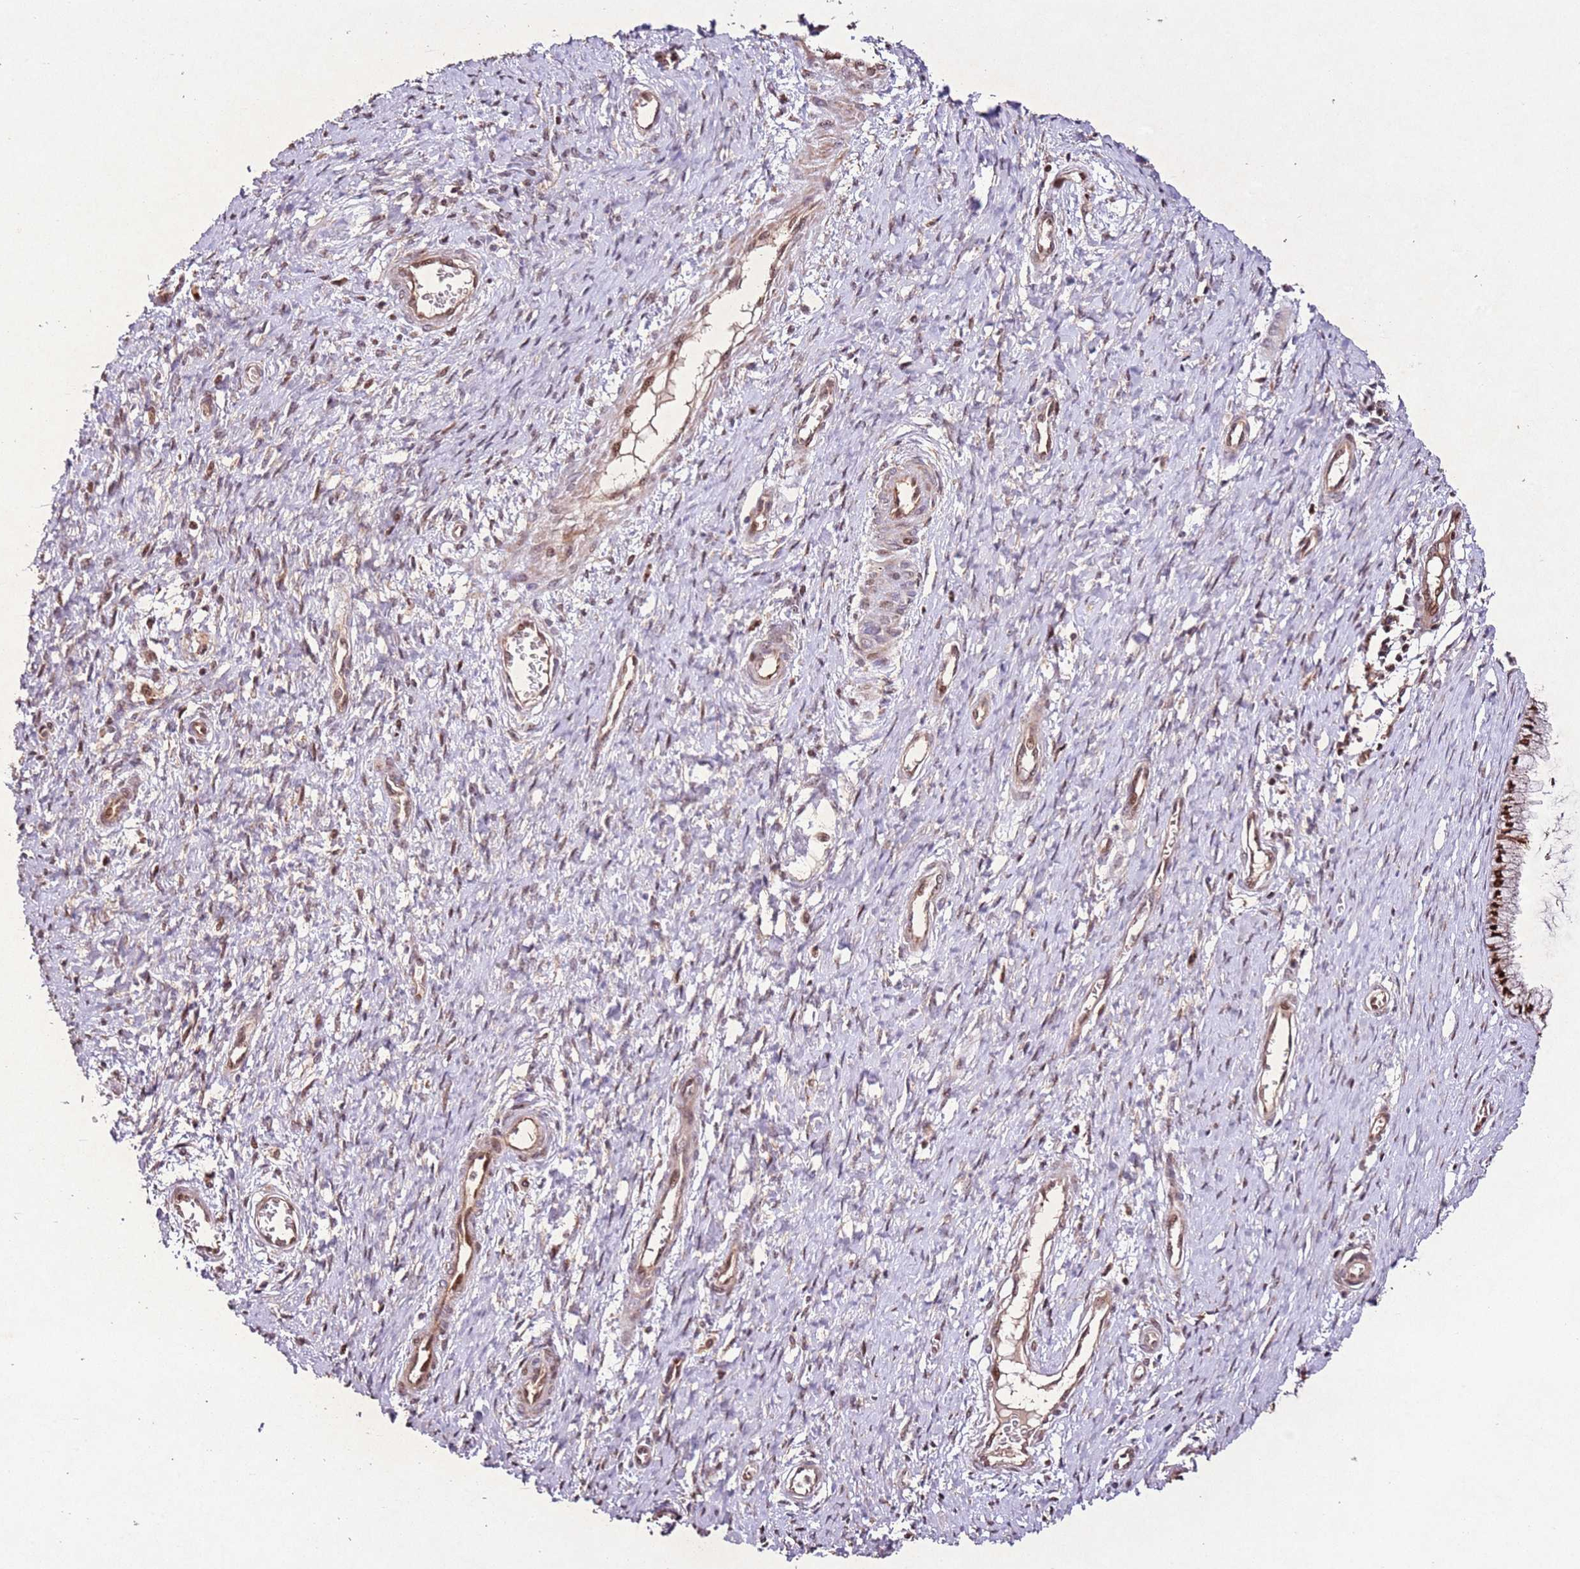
{"staining": {"intensity": "strong", "quantity": ">75%", "location": "nuclear"}, "tissue": "cervix", "cell_type": "Glandular cells", "image_type": "normal", "snomed": [{"axis": "morphology", "description": "Normal tissue, NOS"}, {"axis": "topography", "description": "Cervix"}], "caption": "A high amount of strong nuclear staining is seen in approximately >75% of glandular cells in benign cervix. (Brightfield microscopy of DAB IHC at high magnification).", "gene": "PTMA", "patient": {"sex": "female", "age": 55}}